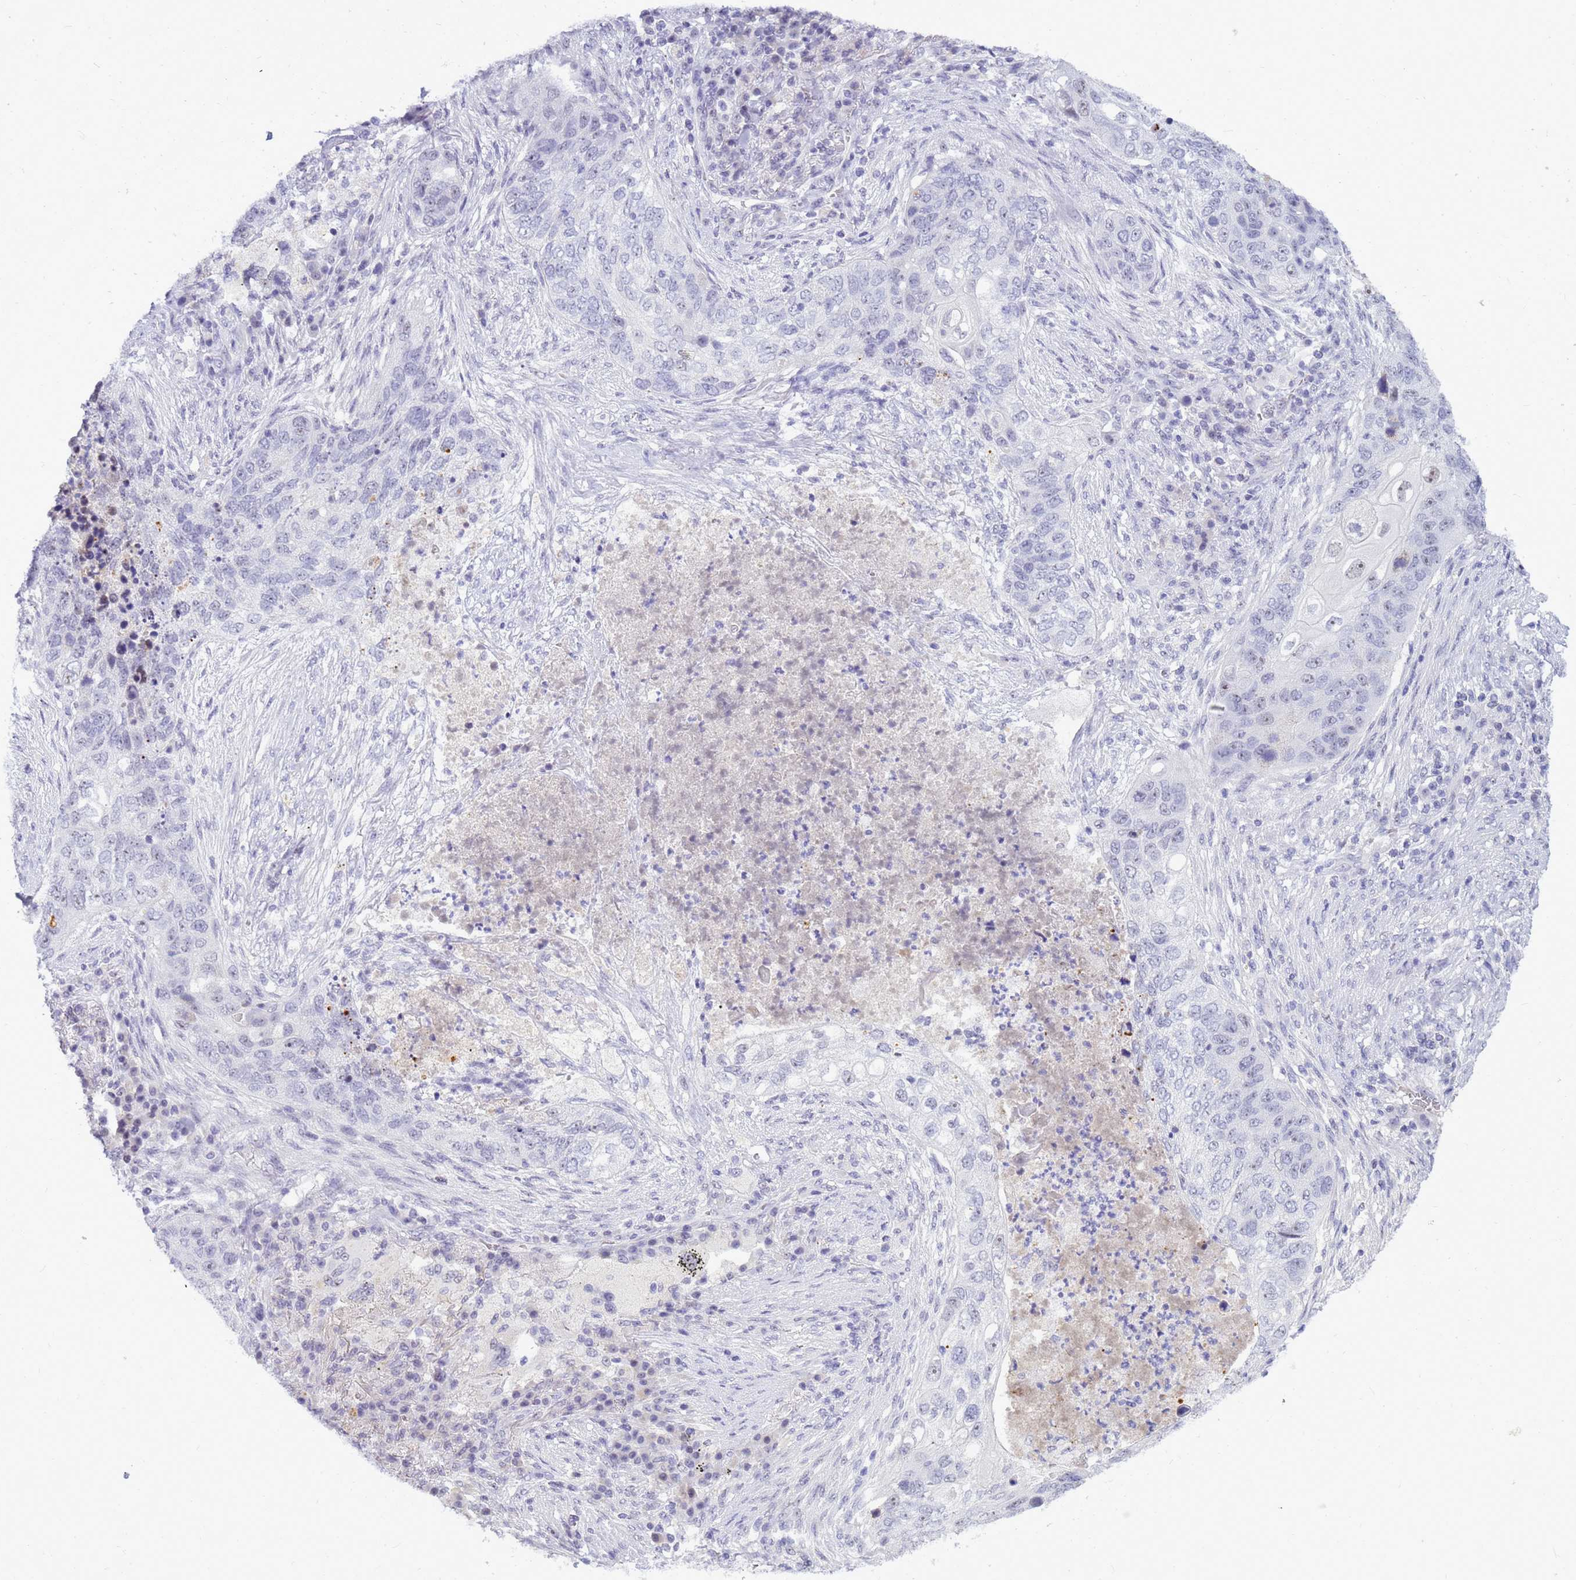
{"staining": {"intensity": "negative", "quantity": "none", "location": "none"}, "tissue": "lung cancer", "cell_type": "Tumor cells", "image_type": "cancer", "snomed": [{"axis": "morphology", "description": "Squamous cell carcinoma, NOS"}, {"axis": "topography", "description": "Lung"}], "caption": "This is a histopathology image of immunohistochemistry (IHC) staining of squamous cell carcinoma (lung), which shows no expression in tumor cells.", "gene": "DMRTC2", "patient": {"sex": "female", "age": 63}}